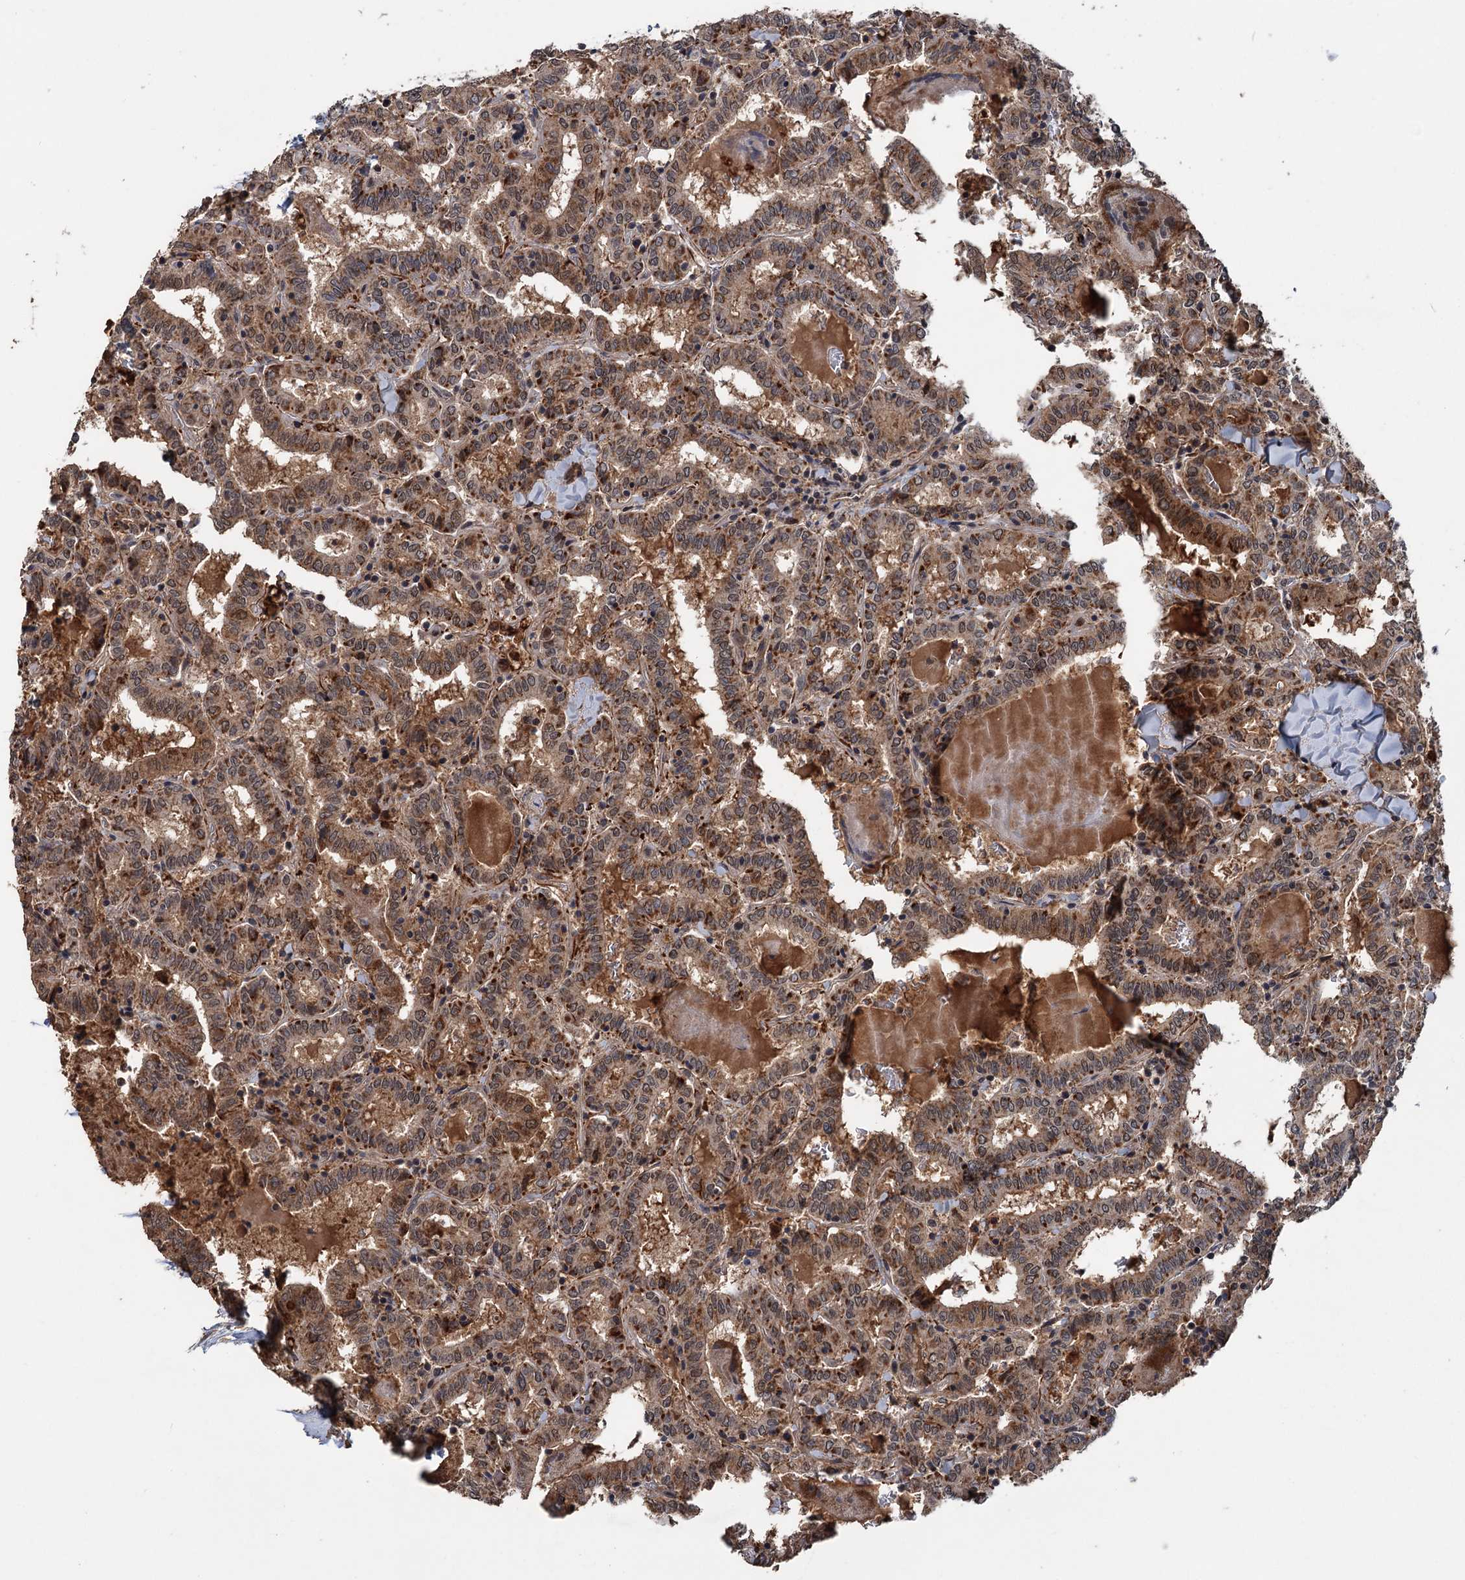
{"staining": {"intensity": "moderate", "quantity": ">75%", "location": "cytoplasmic/membranous,nuclear"}, "tissue": "thyroid cancer", "cell_type": "Tumor cells", "image_type": "cancer", "snomed": [{"axis": "morphology", "description": "Papillary adenocarcinoma, NOS"}, {"axis": "topography", "description": "Thyroid gland"}], "caption": "Immunohistochemistry (IHC) histopathology image of thyroid cancer (papillary adenocarcinoma) stained for a protein (brown), which demonstrates medium levels of moderate cytoplasmic/membranous and nuclear positivity in about >75% of tumor cells.", "gene": "KANSL2", "patient": {"sex": "female", "age": 72}}